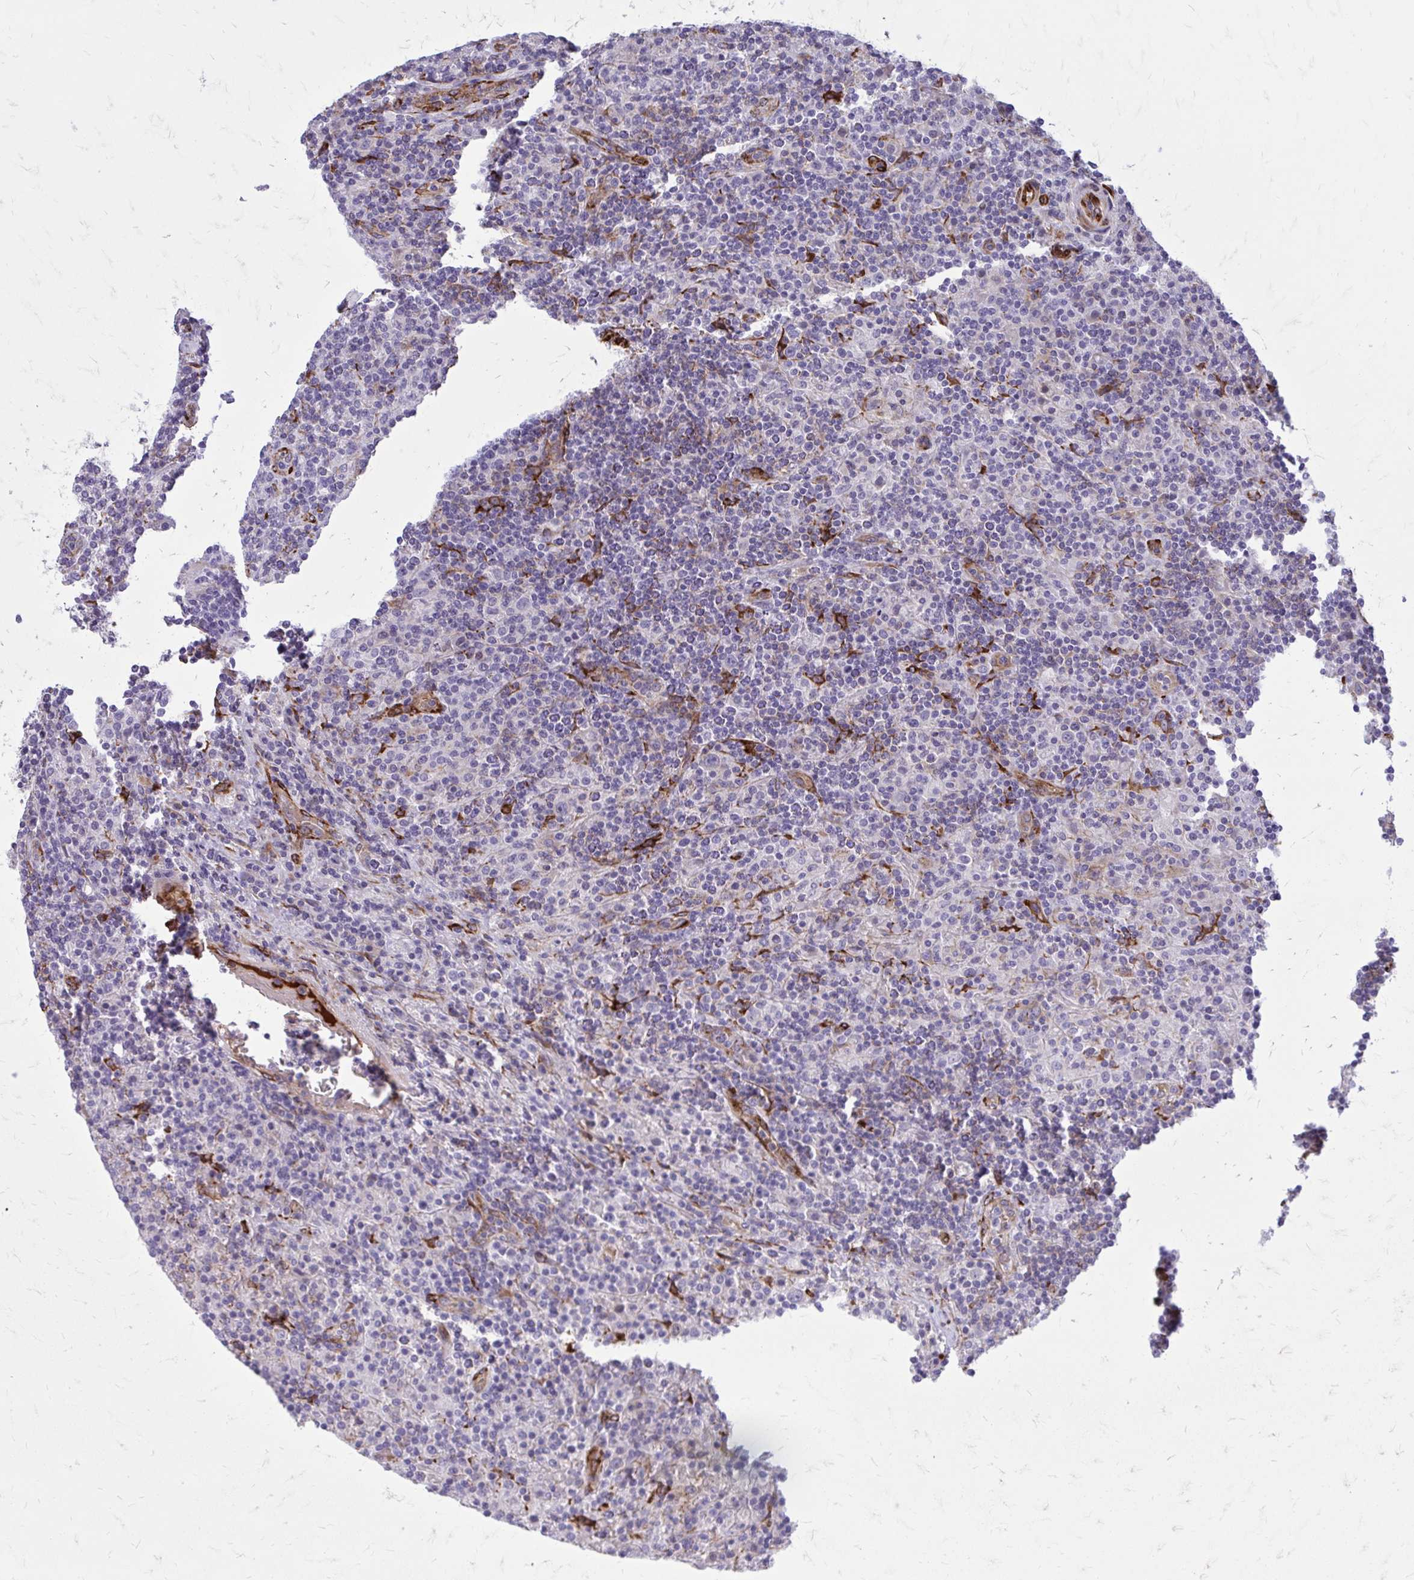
{"staining": {"intensity": "negative", "quantity": "none", "location": "none"}, "tissue": "lymphoma", "cell_type": "Tumor cells", "image_type": "cancer", "snomed": [{"axis": "morphology", "description": "Hodgkin's disease, NOS"}, {"axis": "topography", "description": "Lymph node"}], "caption": "Protein analysis of lymphoma displays no significant expression in tumor cells.", "gene": "BEND5", "patient": {"sex": "male", "age": 70}}